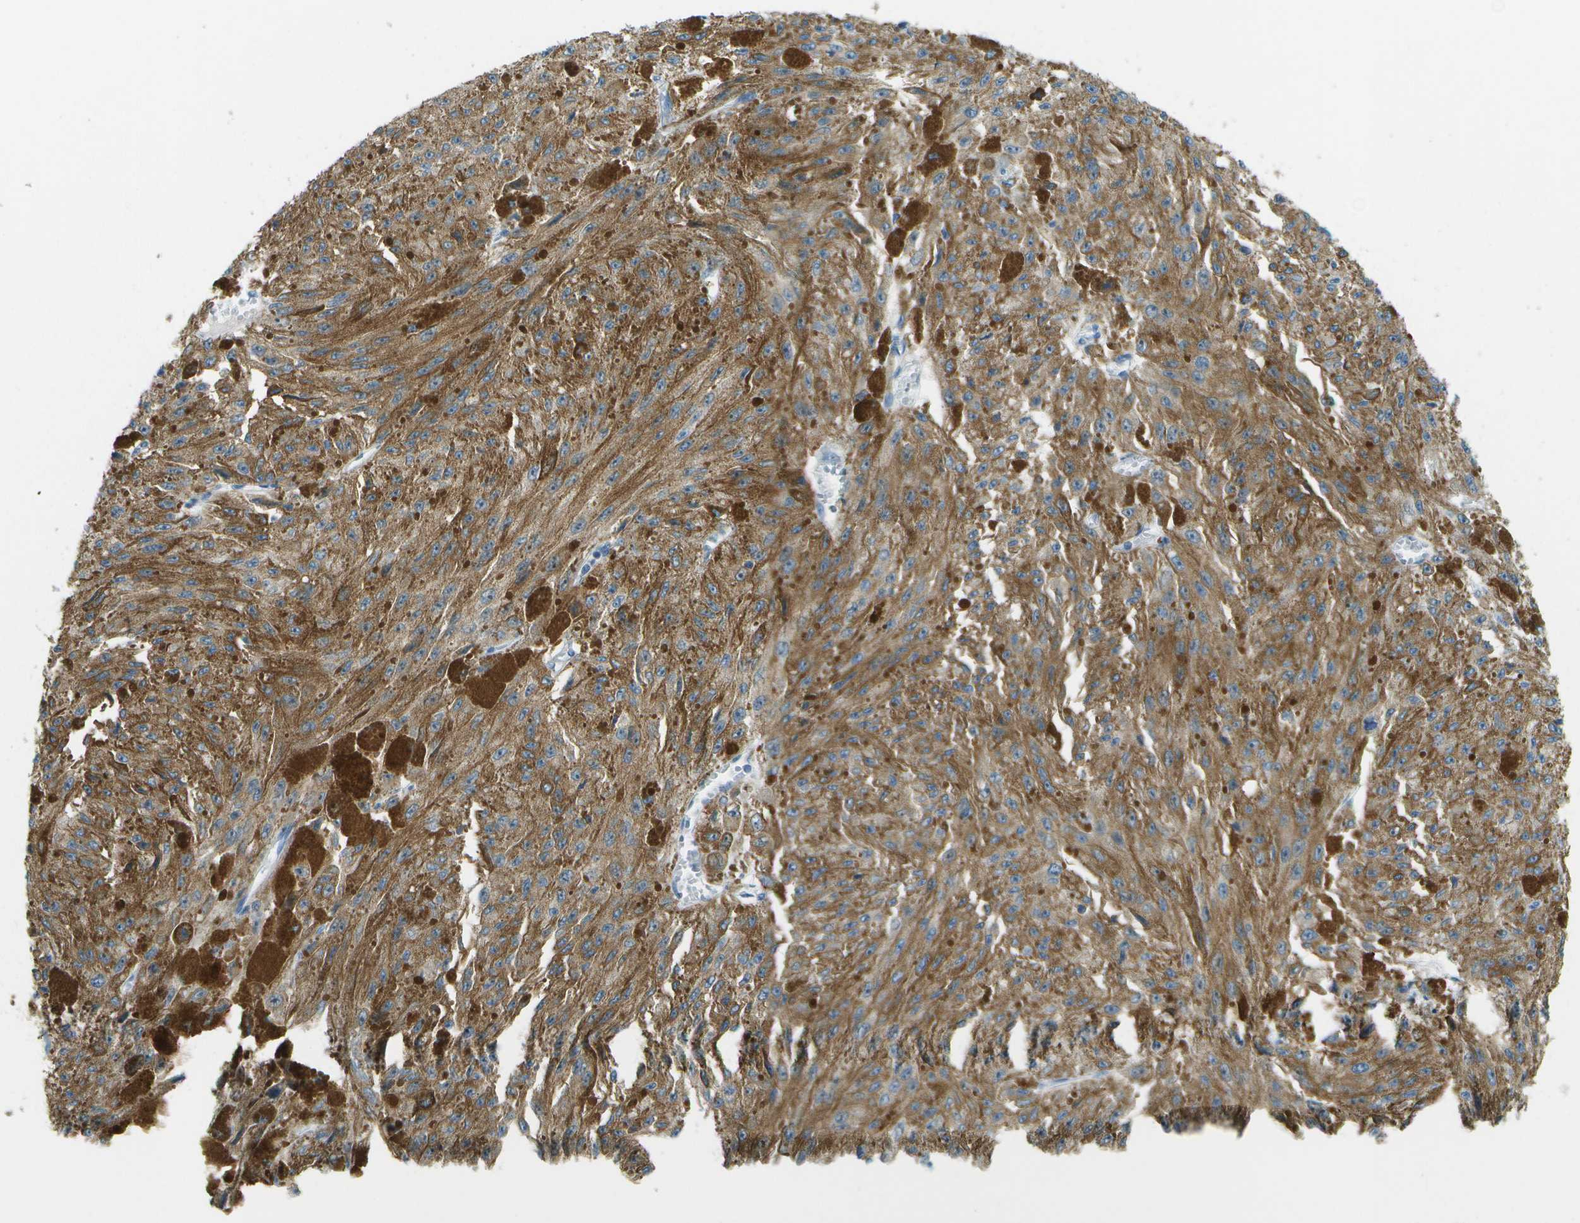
{"staining": {"intensity": "moderate", "quantity": ">75%", "location": "cytoplasmic/membranous"}, "tissue": "melanoma", "cell_type": "Tumor cells", "image_type": "cancer", "snomed": [{"axis": "morphology", "description": "Malignant melanoma, NOS"}, {"axis": "topography", "description": "Other"}], "caption": "Immunohistochemistry micrograph of human malignant melanoma stained for a protein (brown), which demonstrates medium levels of moderate cytoplasmic/membranous staining in approximately >75% of tumor cells.", "gene": "CDH23", "patient": {"sex": "male", "age": 79}}